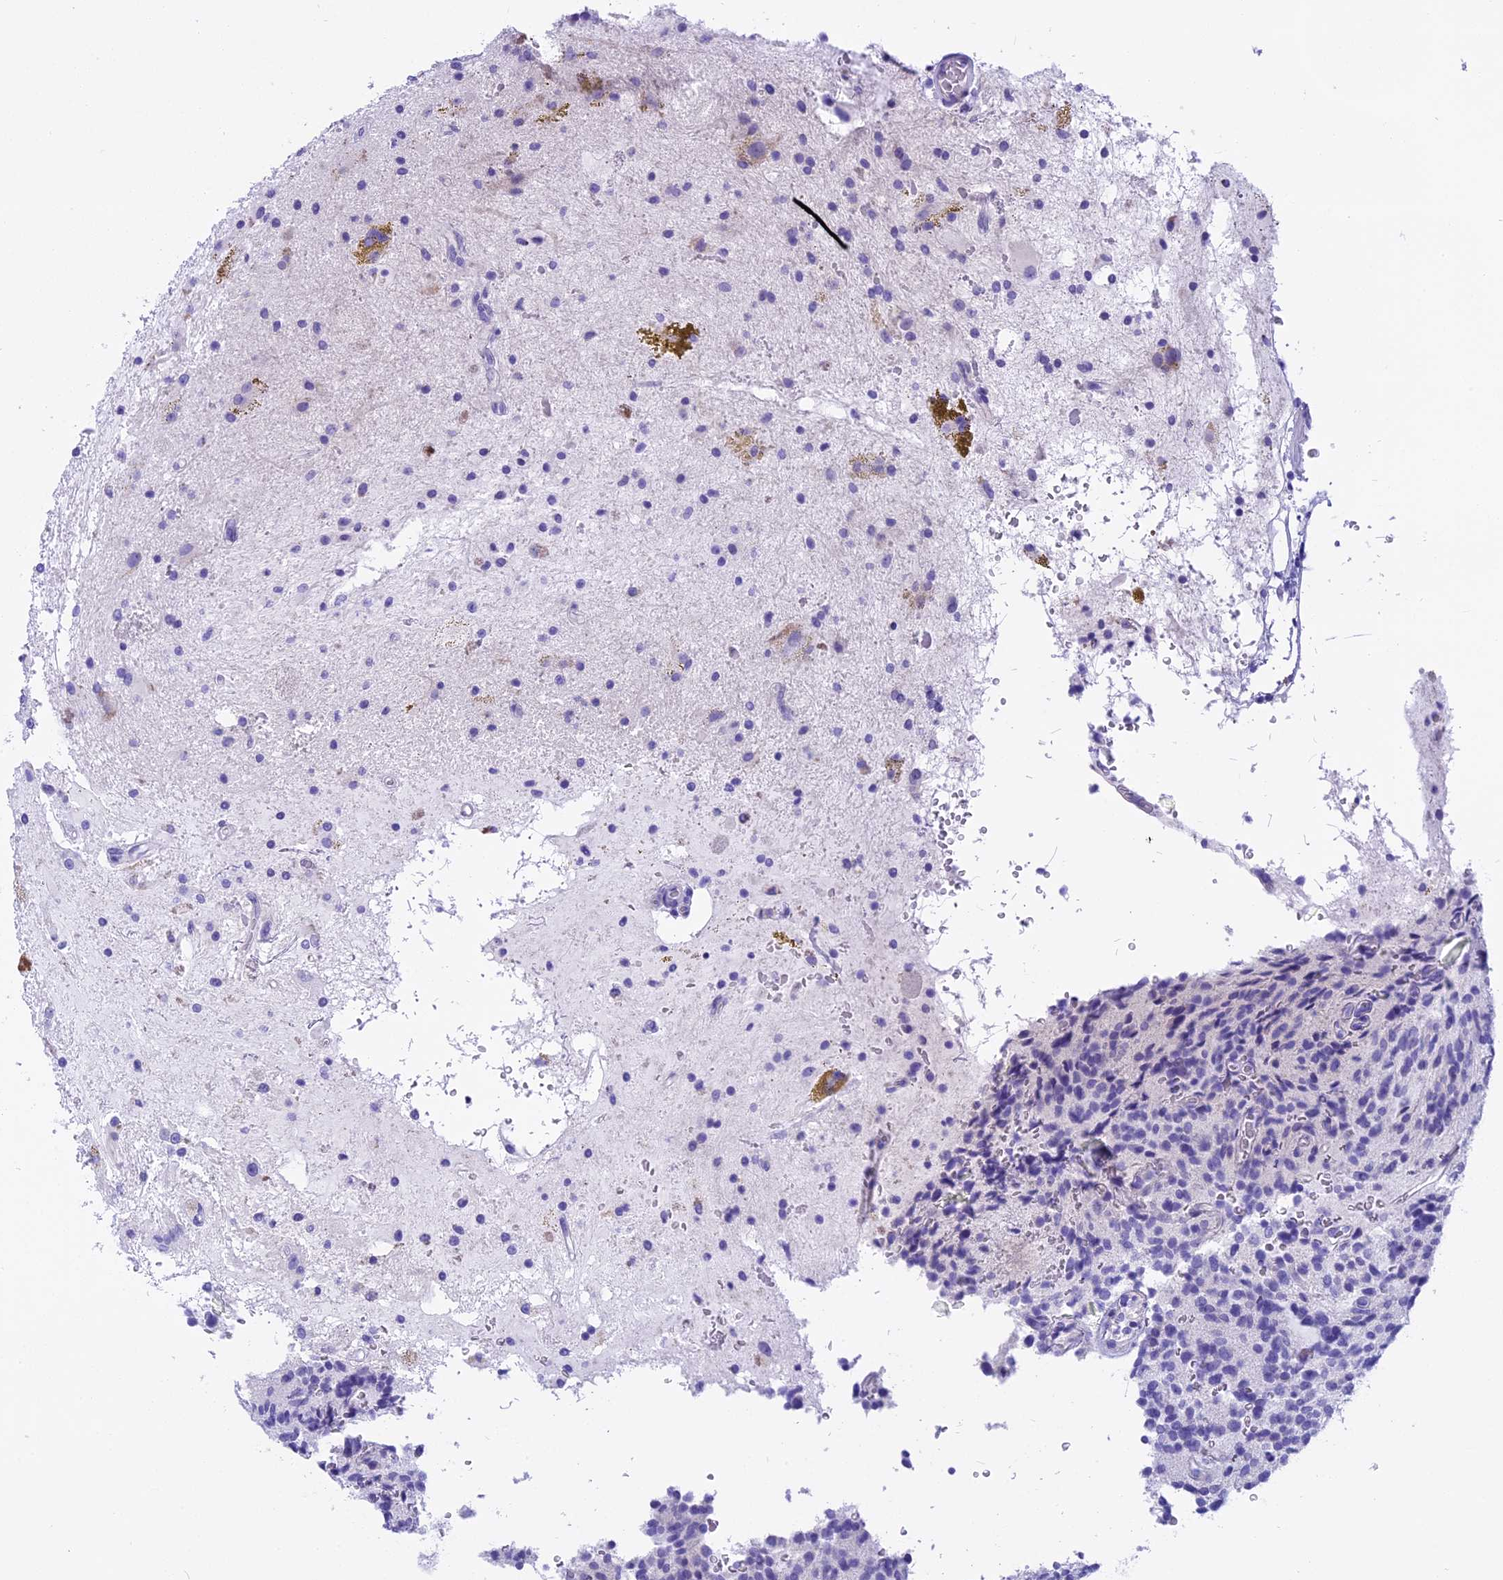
{"staining": {"intensity": "negative", "quantity": "none", "location": "none"}, "tissue": "glioma", "cell_type": "Tumor cells", "image_type": "cancer", "snomed": [{"axis": "morphology", "description": "Glioma, malignant, High grade"}, {"axis": "topography", "description": "Brain"}], "caption": "The immunohistochemistry histopathology image has no significant staining in tumor cells of glioma tissue.", "gene": "KCTD14", "patient": {"sex": "male", "age": 34}}